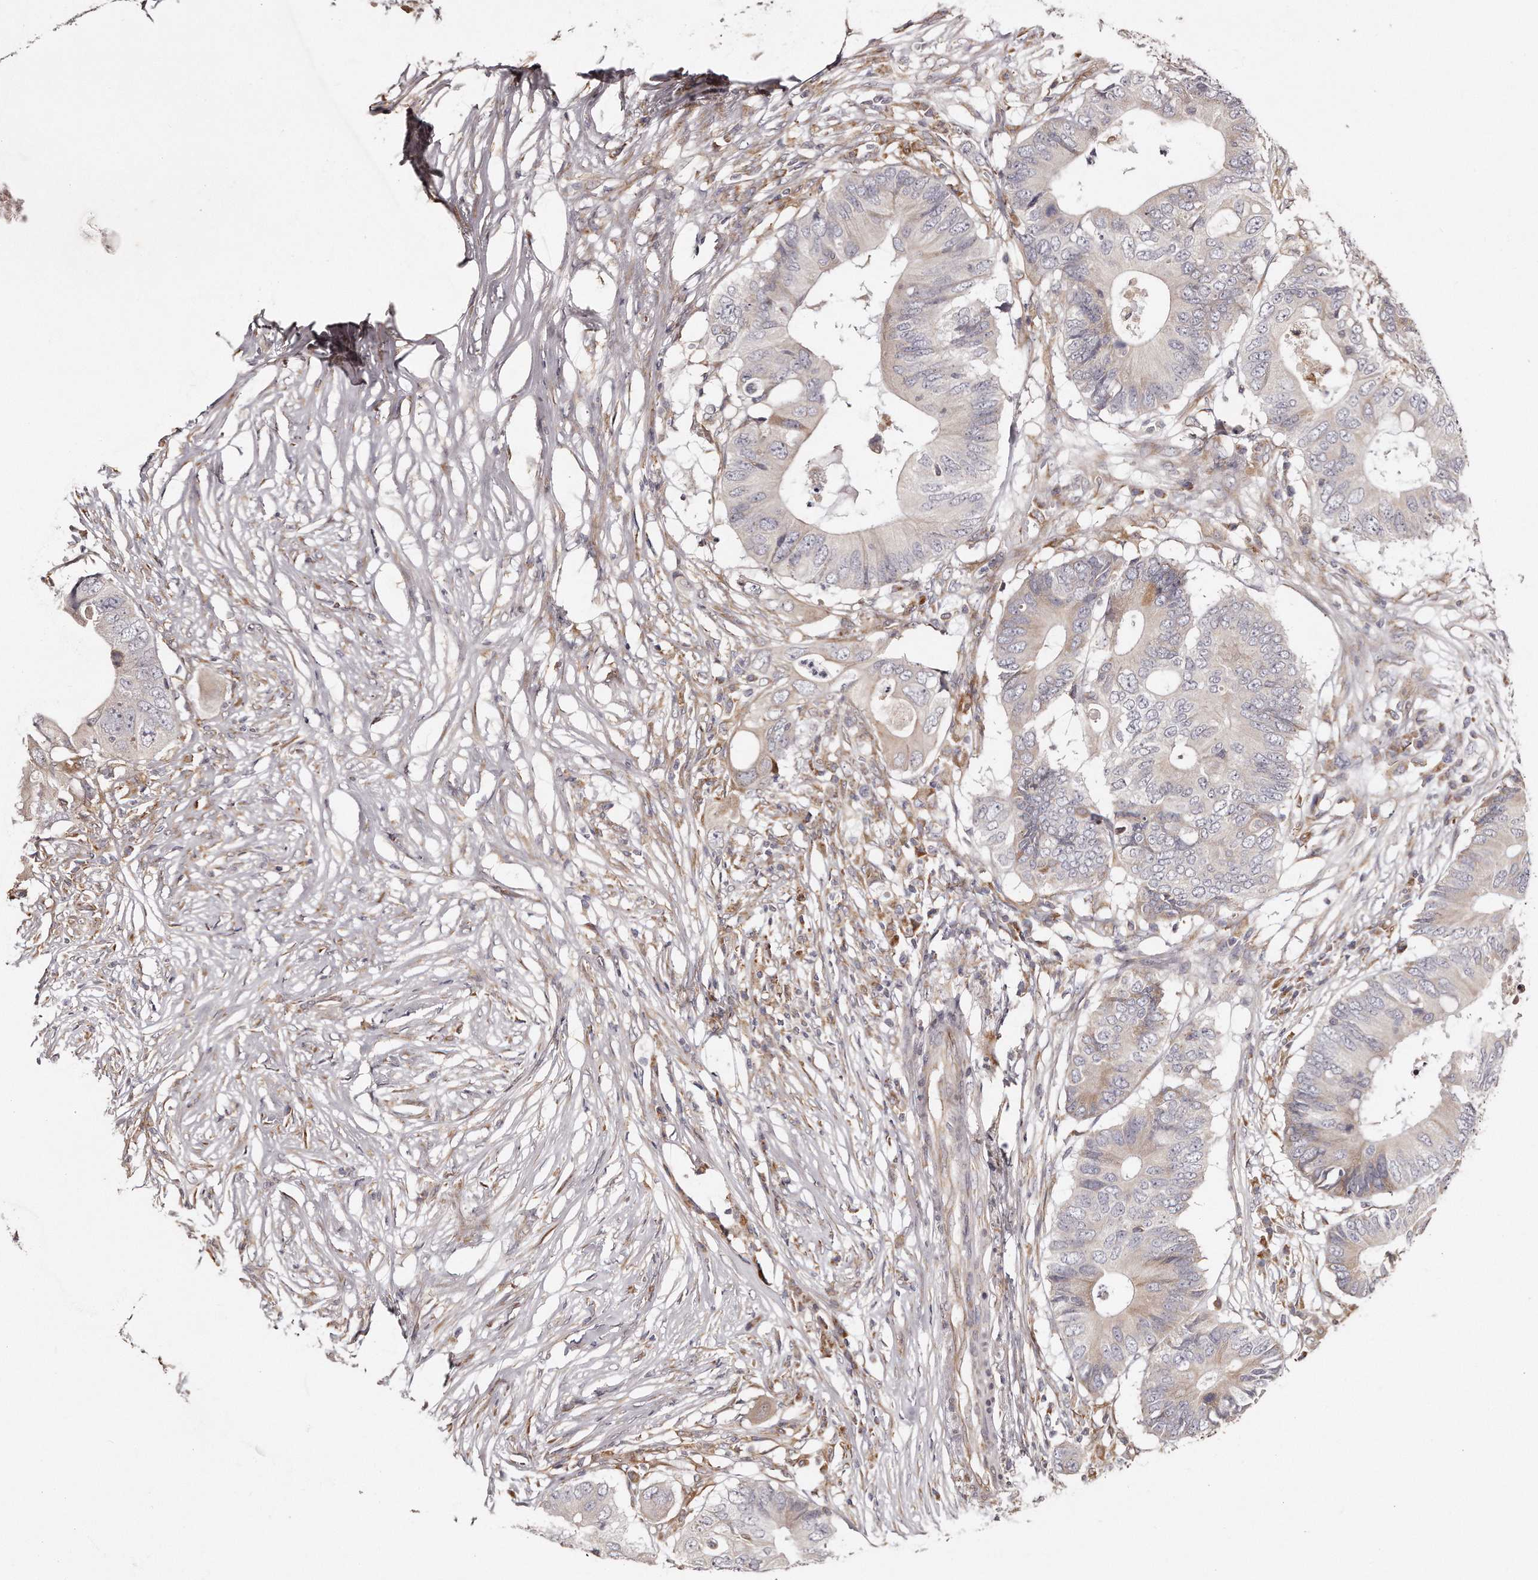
{"staining": {"intensity": "weak", "quantity": "<25%", "location": "cytoplasmic/membranous"}, "tissue": "colorectal cancer", "cell_type": "Tumor cells", "image_type": "cancer", "snomed": [{"axis": "morphology", "description": "Adenocarcinoma, NOS"}, {"axis": "topography", "description": "Colon"}], "caption": "A micrograph of human colorectal cancer (adenocarcinoma) is negative for staining in tumor cells. (DAB IHC, high magnification).", "gene": "TRAPPC14", "patient": {"sex": "male", "age": 71}}